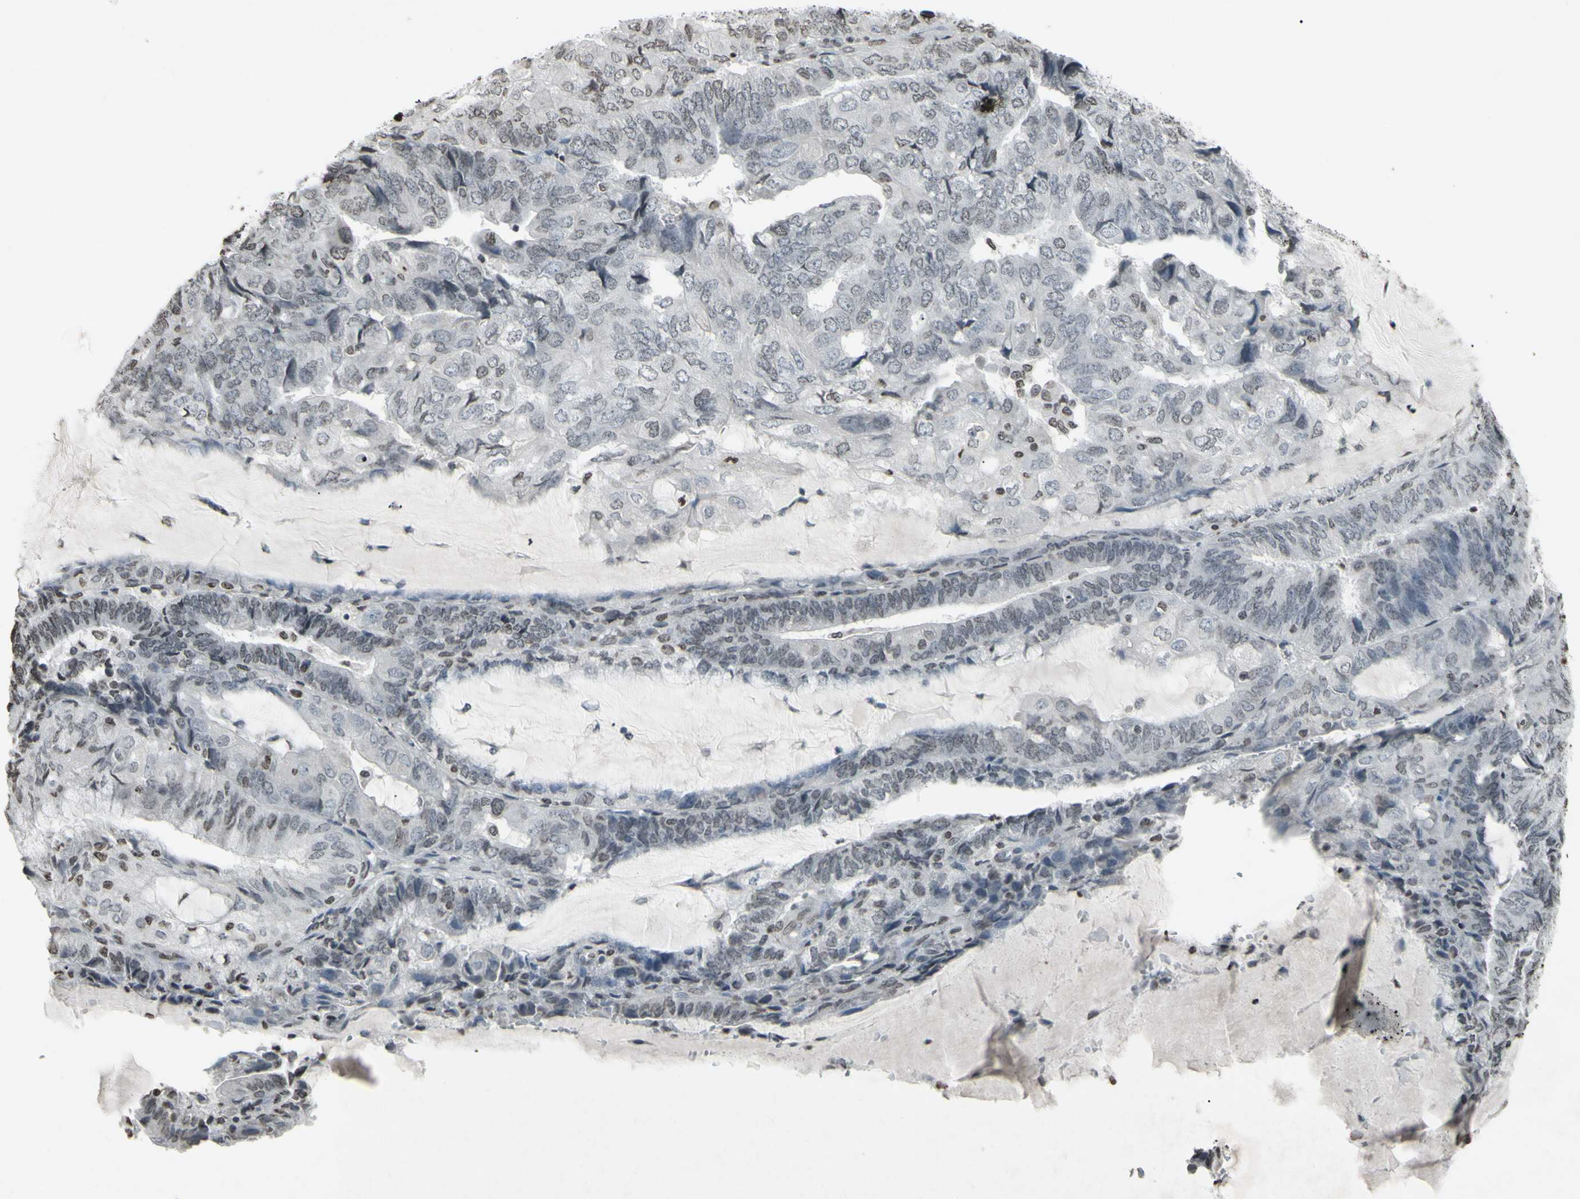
{"staining": {"intensity": "negative", "quantity": "none", "location": "none"}, "tissue": "endometrial cancer", "cell_type": "Tumor cells", "image_type": "cancer", "snomed": [{"axis": "morphology", "description": "Adenocarcinoma, NOS"}, {"axis": "topography", "description": "Endometrium"}], "caption": "Micrograph shows no significant protein expression in tumor cells of endometrial cancer (adenocarcinoma).", "gene": "CD79B", "patient": {"sex": "female", "age": 81}}